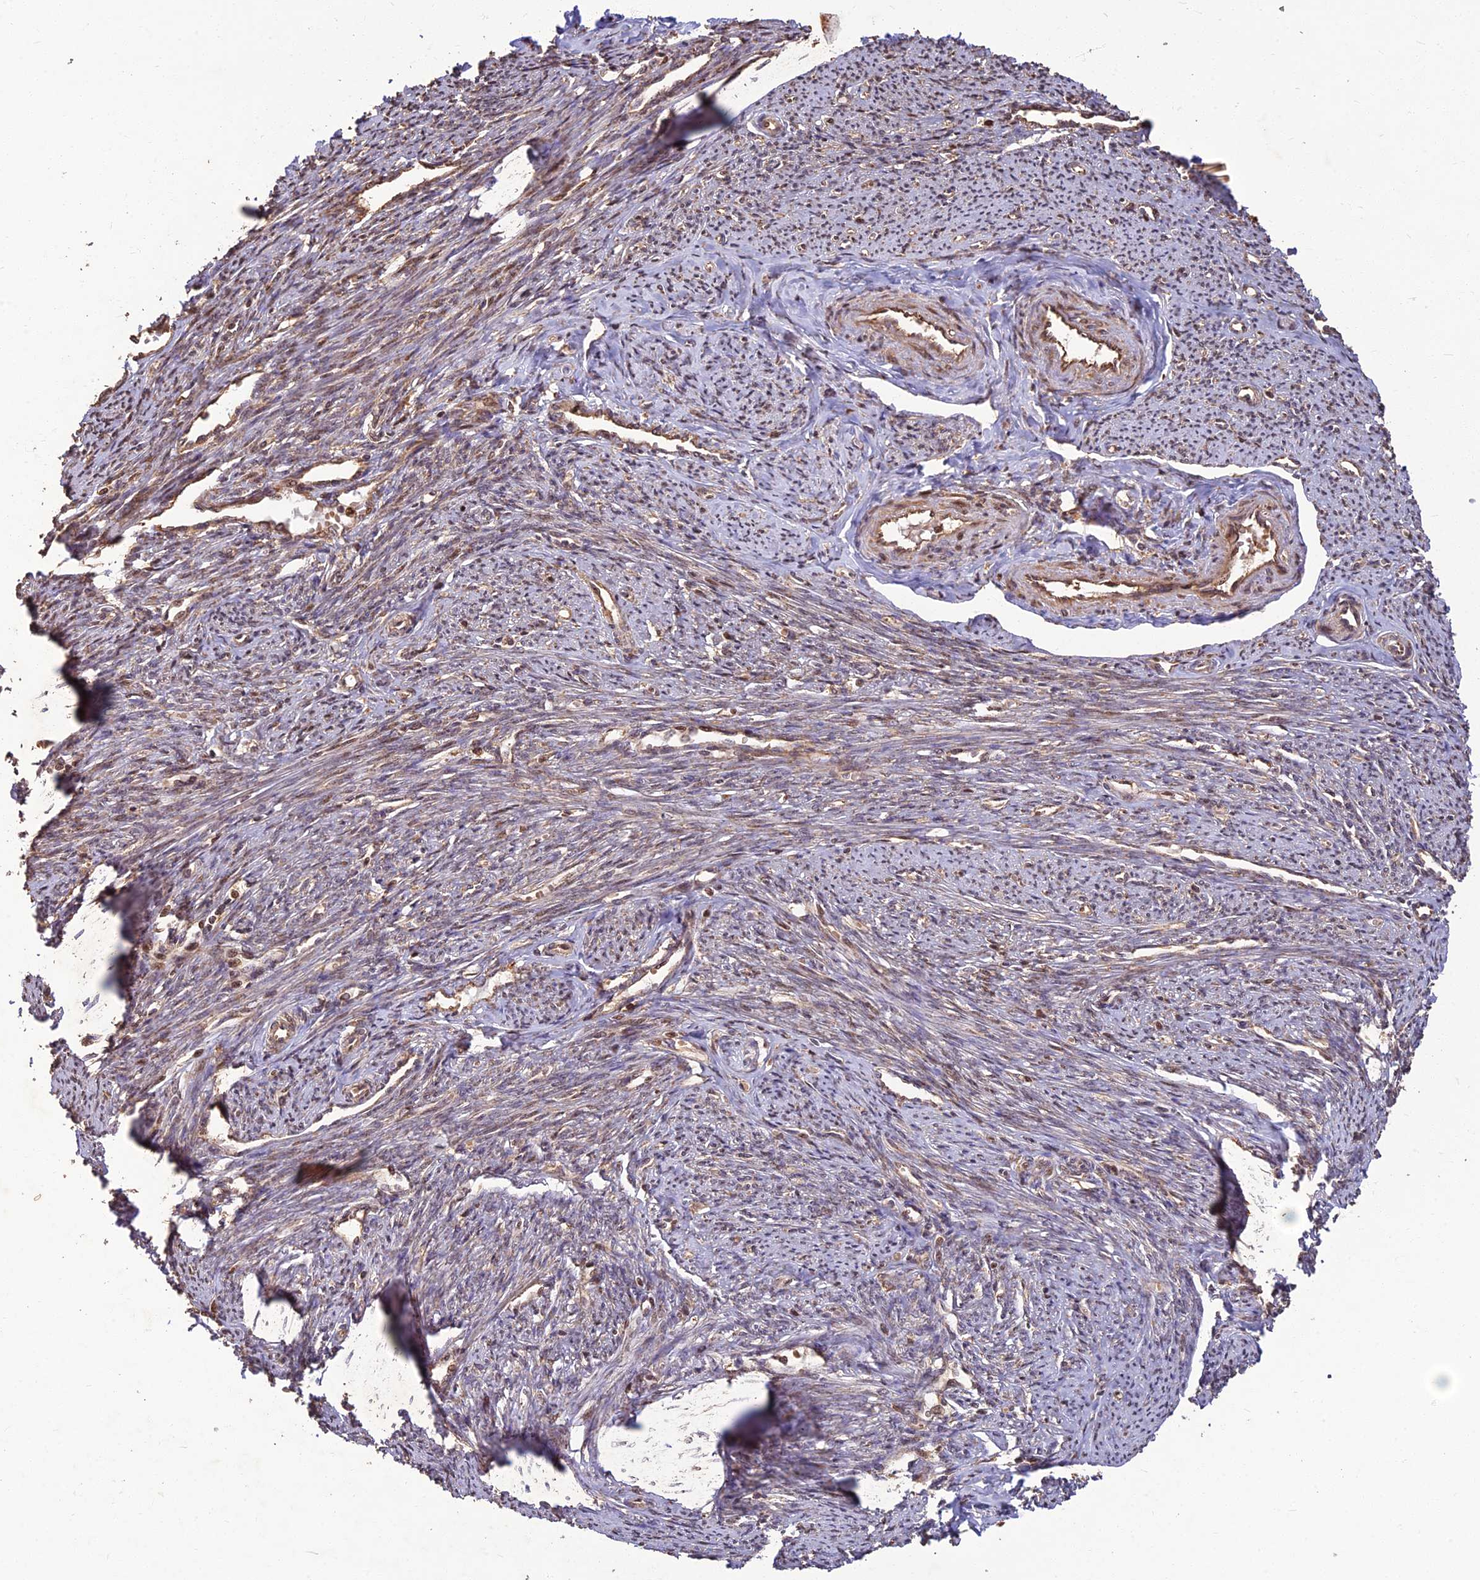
{"staining": {"intensity": "moderate", "quantity": "25%-75%", "location": "cytoplasmic/membranous"}, "tissue": "smooth muscle", "cell_type": "Smooth muscle cells", "image_type": "normal", "snomed": [{"axis": "morphology", "description": "Normal tissue, NOS"}, {"axis": "topography", "description": "Smooth muscle"}, {"axis": "topography", "description": "Uterus"}], "caption": "Smooth muscle stained with immunohistochemistry (IHC) shows moderate cytoplasmic/membranous positivity in about 25%-75% of smooth muscle cells.", "gene": "CORO1C", "patient": {"sex": "female", "age": 59}}